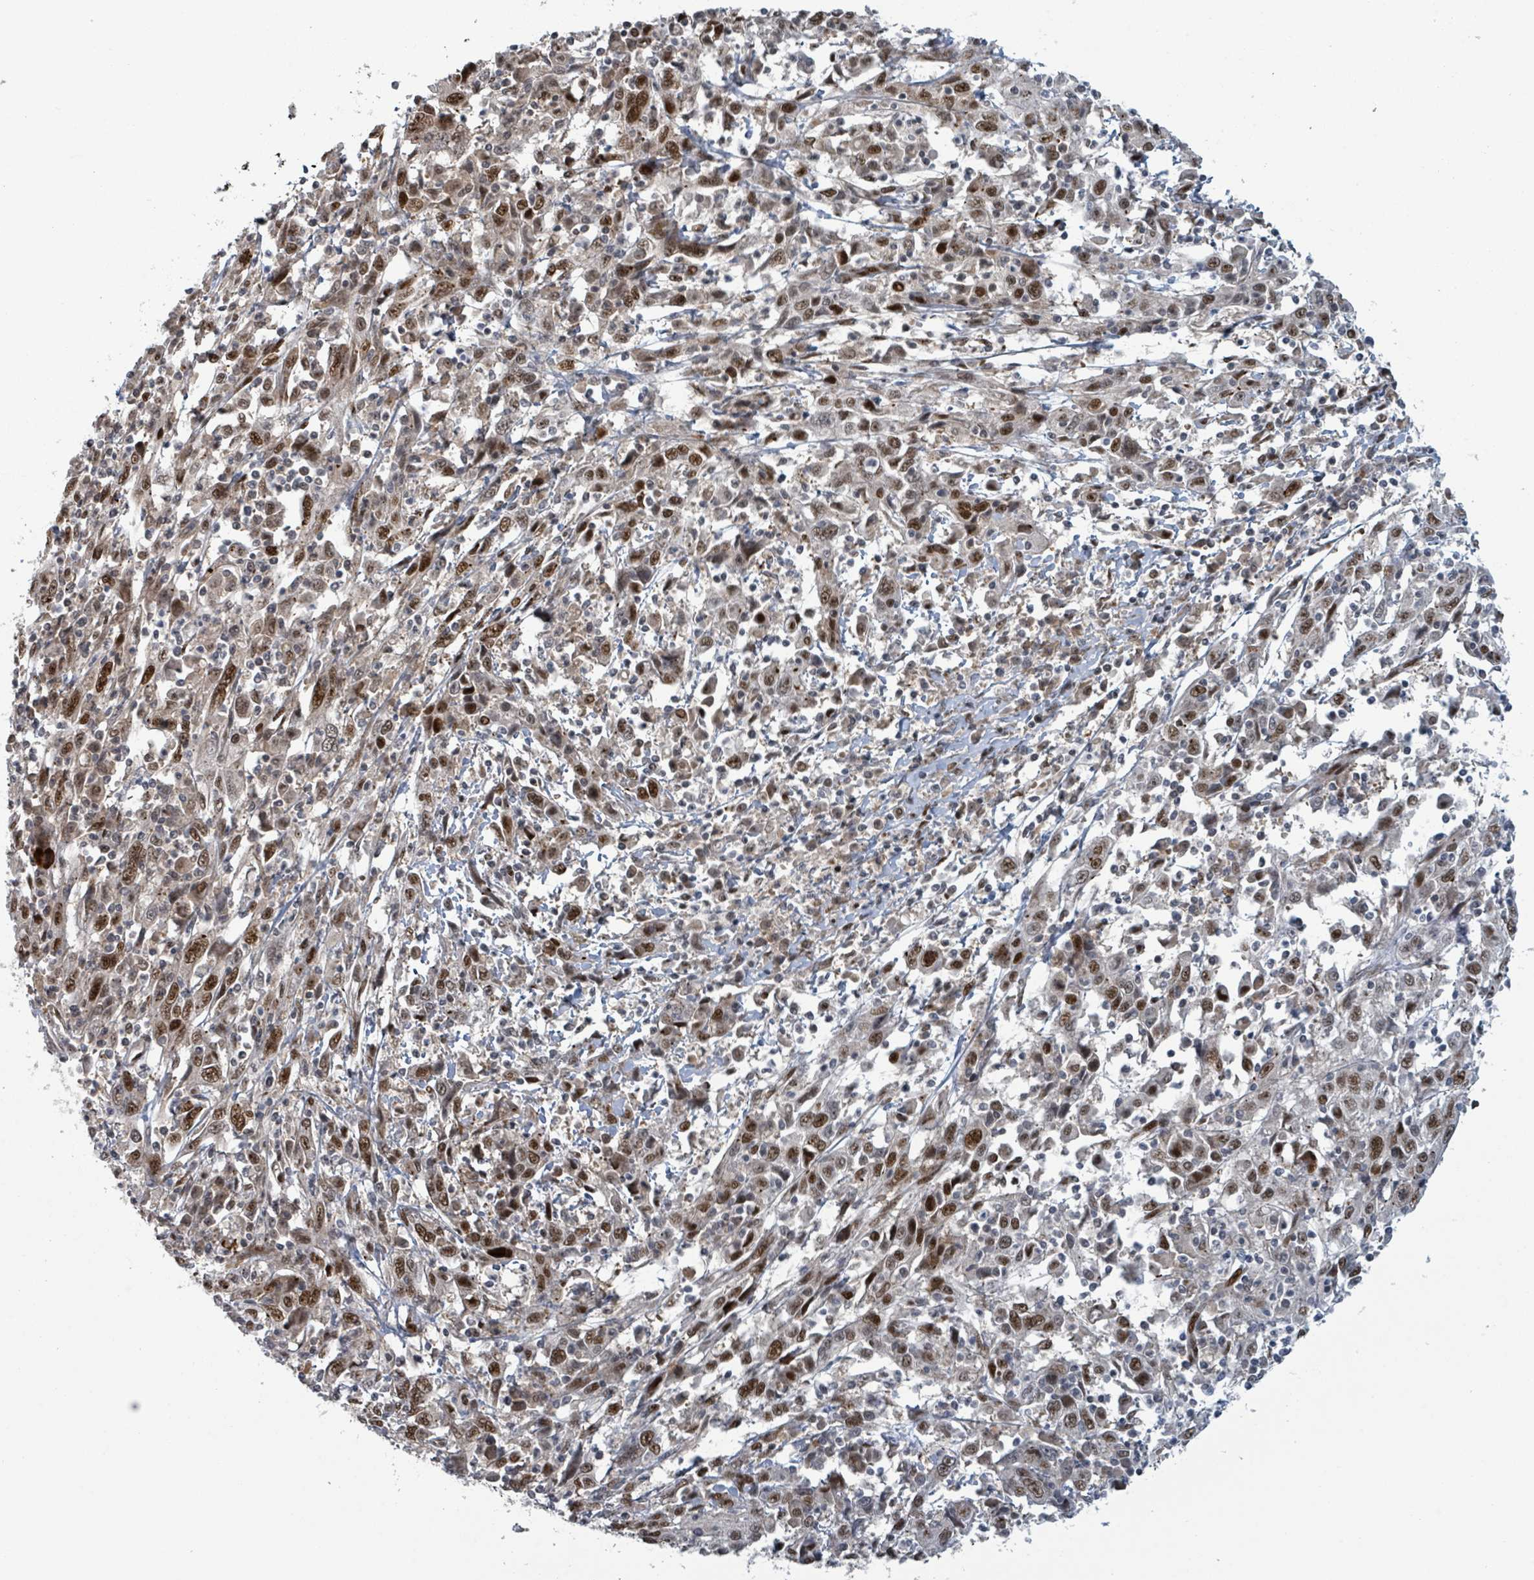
{"staining": {"intensity": "moderate", "quantity": ">75%", "location": "nuclear"}, "tissue": "cervical cancer", "cell_type": "Tumor cells", "image_type": "cancer", "snomed": [{"axis": "morphology", "description": "Squamous cell carcinoma, NOS"}, {"axis": "topography", "description": "Cervix"}], "caption": "The immunohistochemical stain labels moderate nuclear staining in tumor cells of squamous cell carcinoma (cervical) tissue. Ihc stains the protein of interest in brown and the nuclei are stained blue.", "gene": "KLF3", "patient": {"sex": "female", "age": 46}}